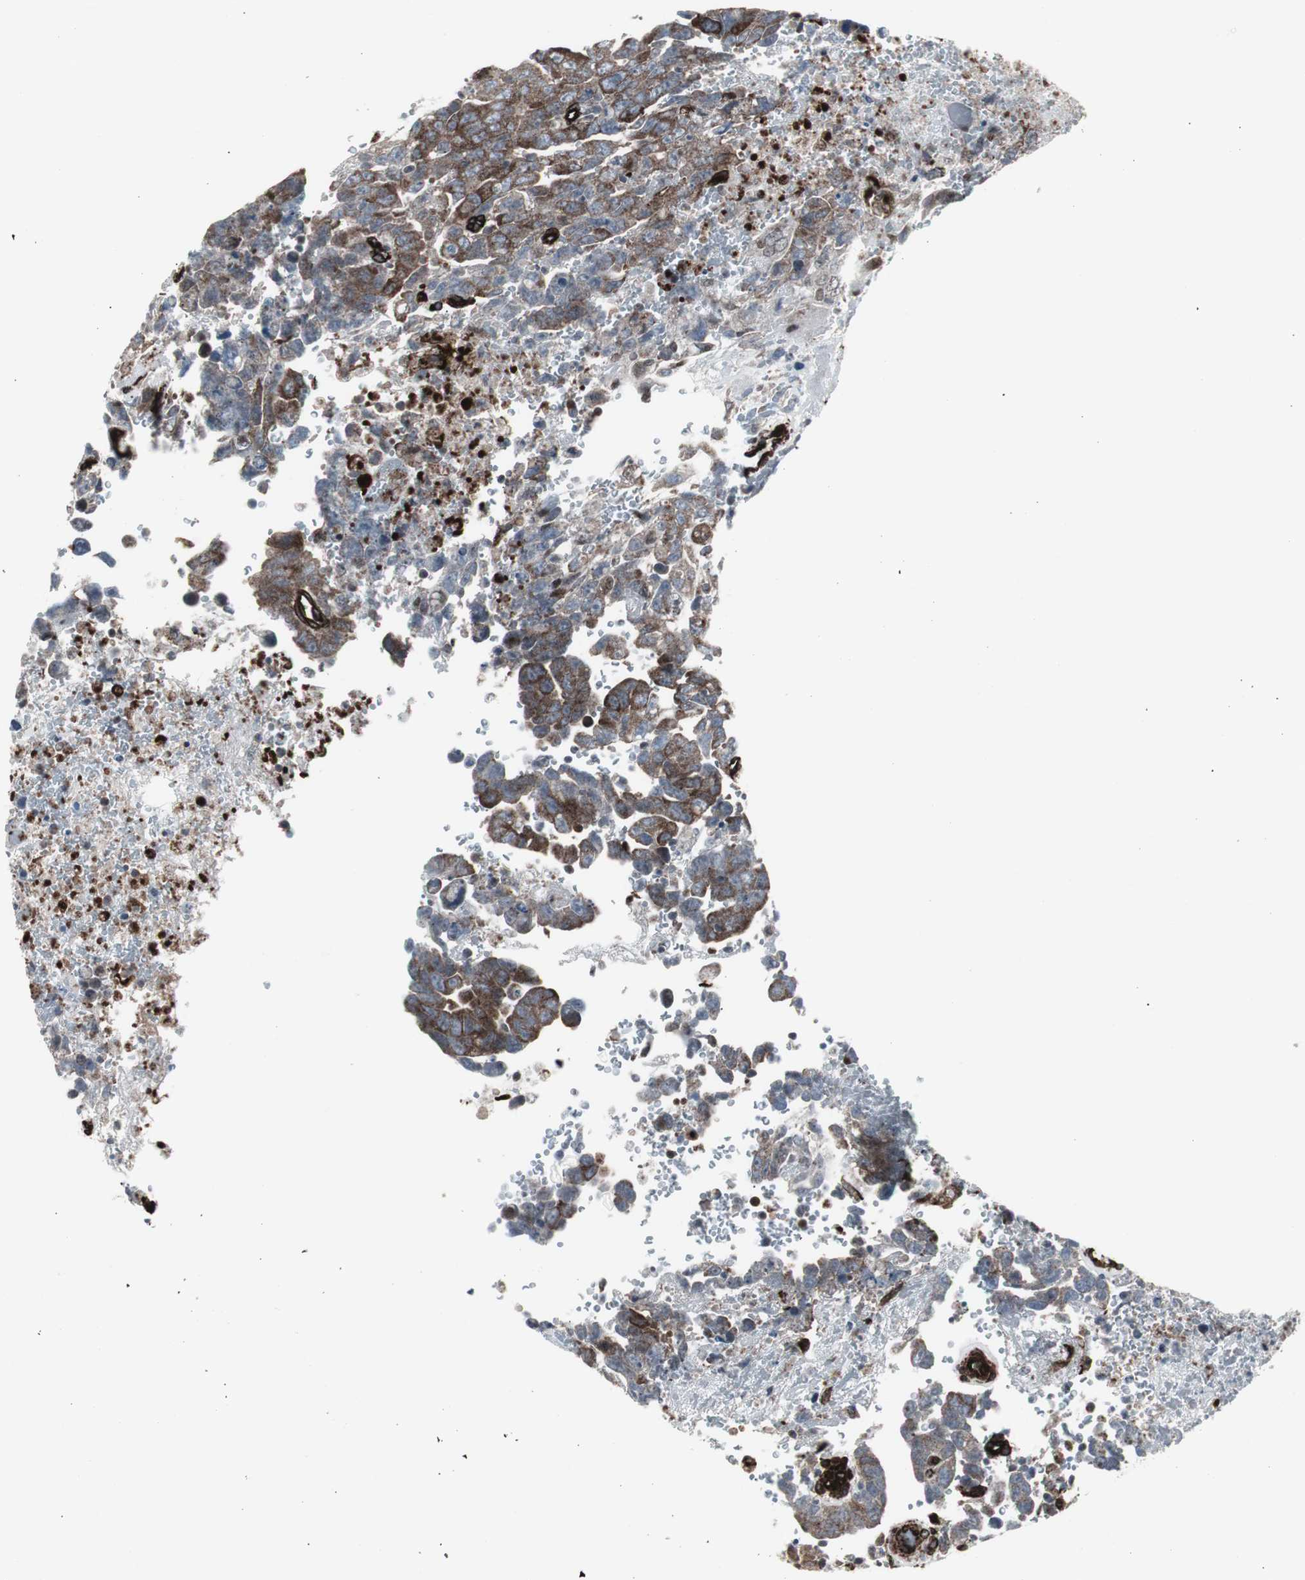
{"staining": {"intensity": "moderate", "quantity": "25%-75%", "location": "cytoplasmic/membranous"}, "tissue": "testis cancer", "cell_type": "Tumor cells", "image_type": "cancer", "snomed": [{"axis": "morphology", "description": "Carcinoma, Embryonal, NOS"}, {"axis": "topography", "description": "Testis"}], "caption": "Protein expression analysis of human testis cancer (embryonal carcinoma) reveals moderate cytoplasmic/membranous expression in approximately 25%-75% of tumor cells. Nuclei are stained in blue.", "gene": "PDGFA", "patient": {"sex": "male", "age": 28}}